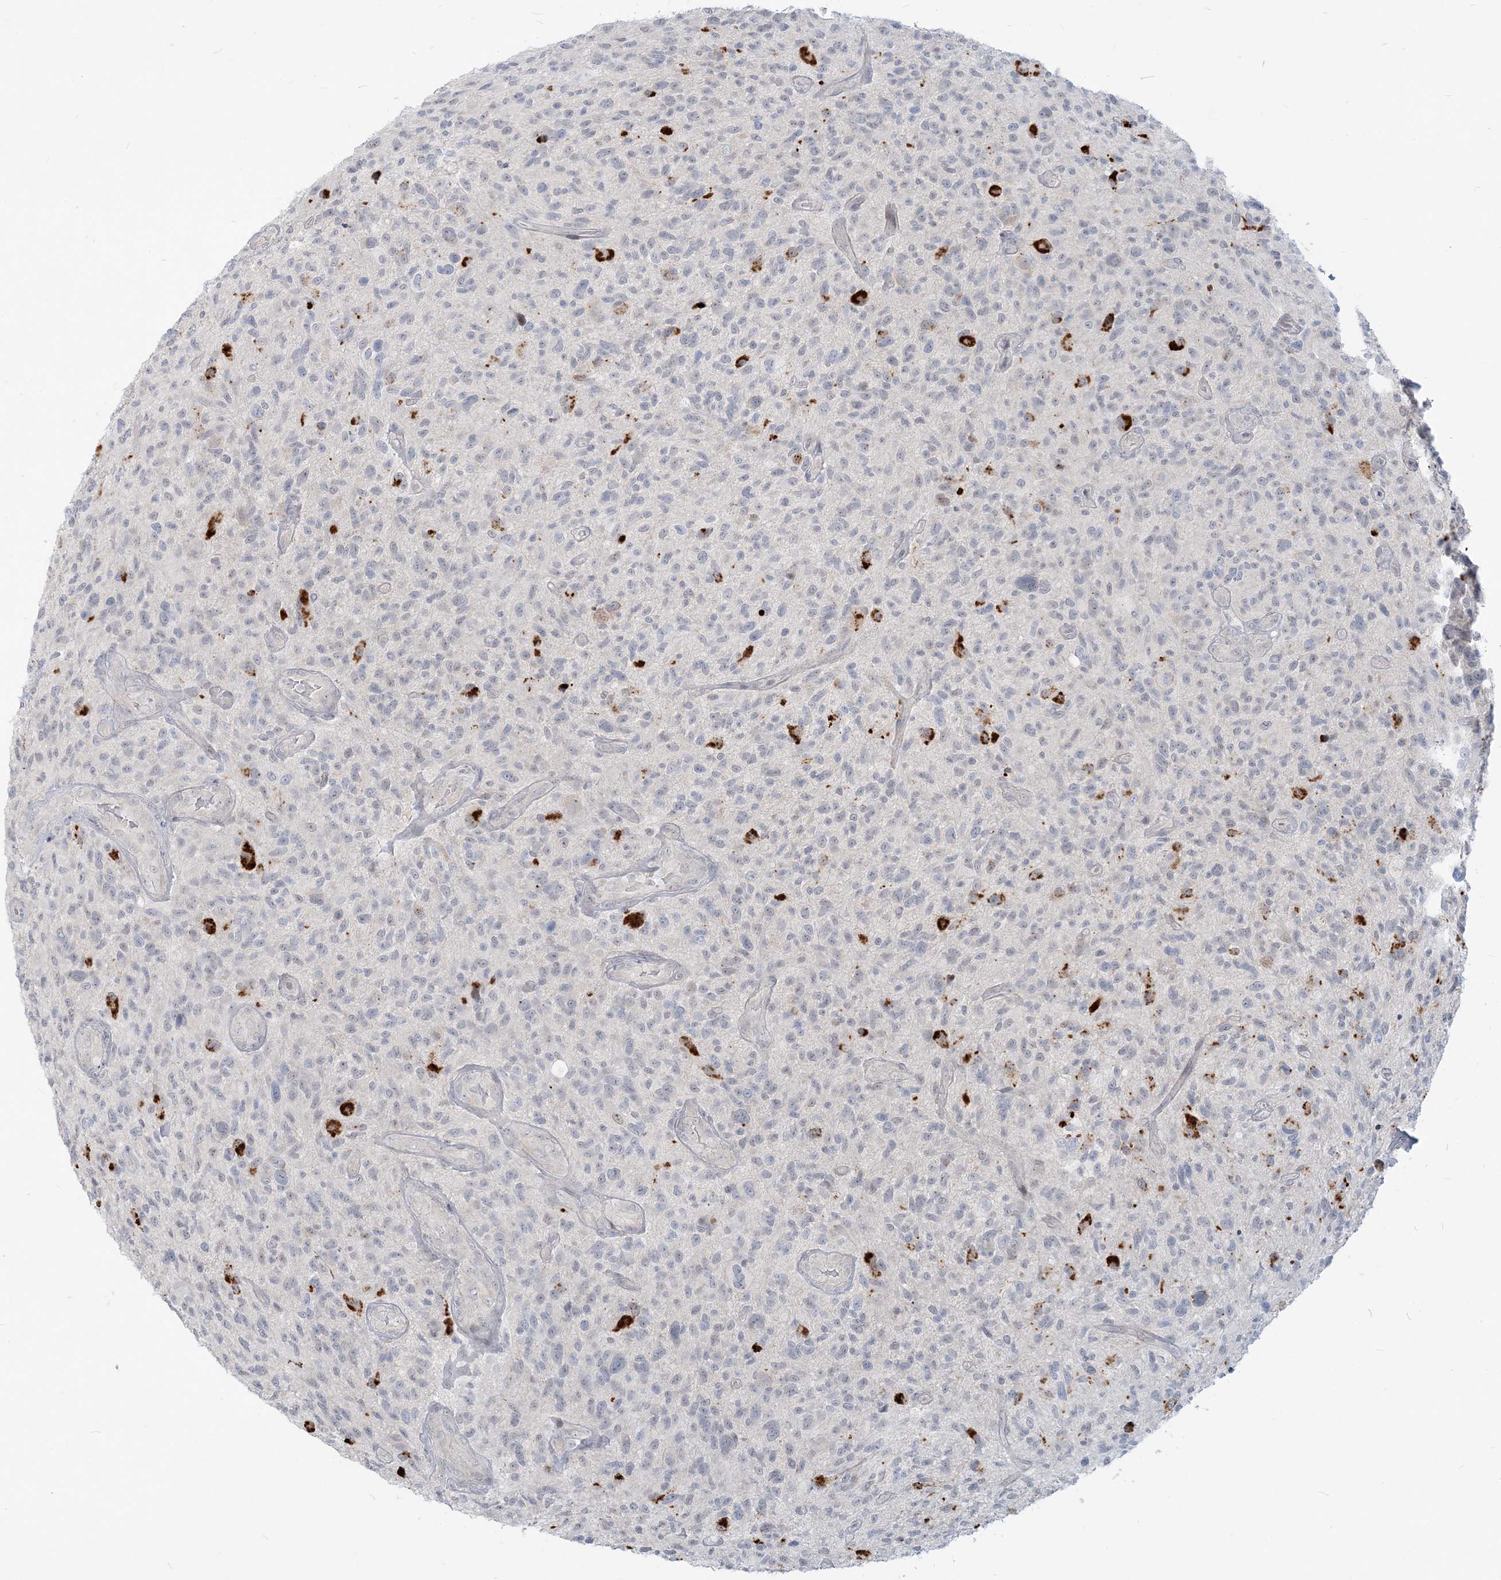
{"staining": {"intensity": "negative", "quantity": "none", "location": "none"}, "tissue": "glioma", "cell_type": "Tumor cells", "image_type": "cancer", "snomed": [{"axis": "morphology", "description": "Glioma, malignant, High grade"}, {"axis": "topography", "description": "Brain"}], "caption": "A micrograph of glioma stained for a protein exhibits no brown staining in tumor cells. Brightfield microscopy of immunohistochemistry stained with DAB (brown) and hematoxylin (blue), captured at high magnification.", "gene": "SDAD1", "patient": {"sex": "male", "age": 47}}